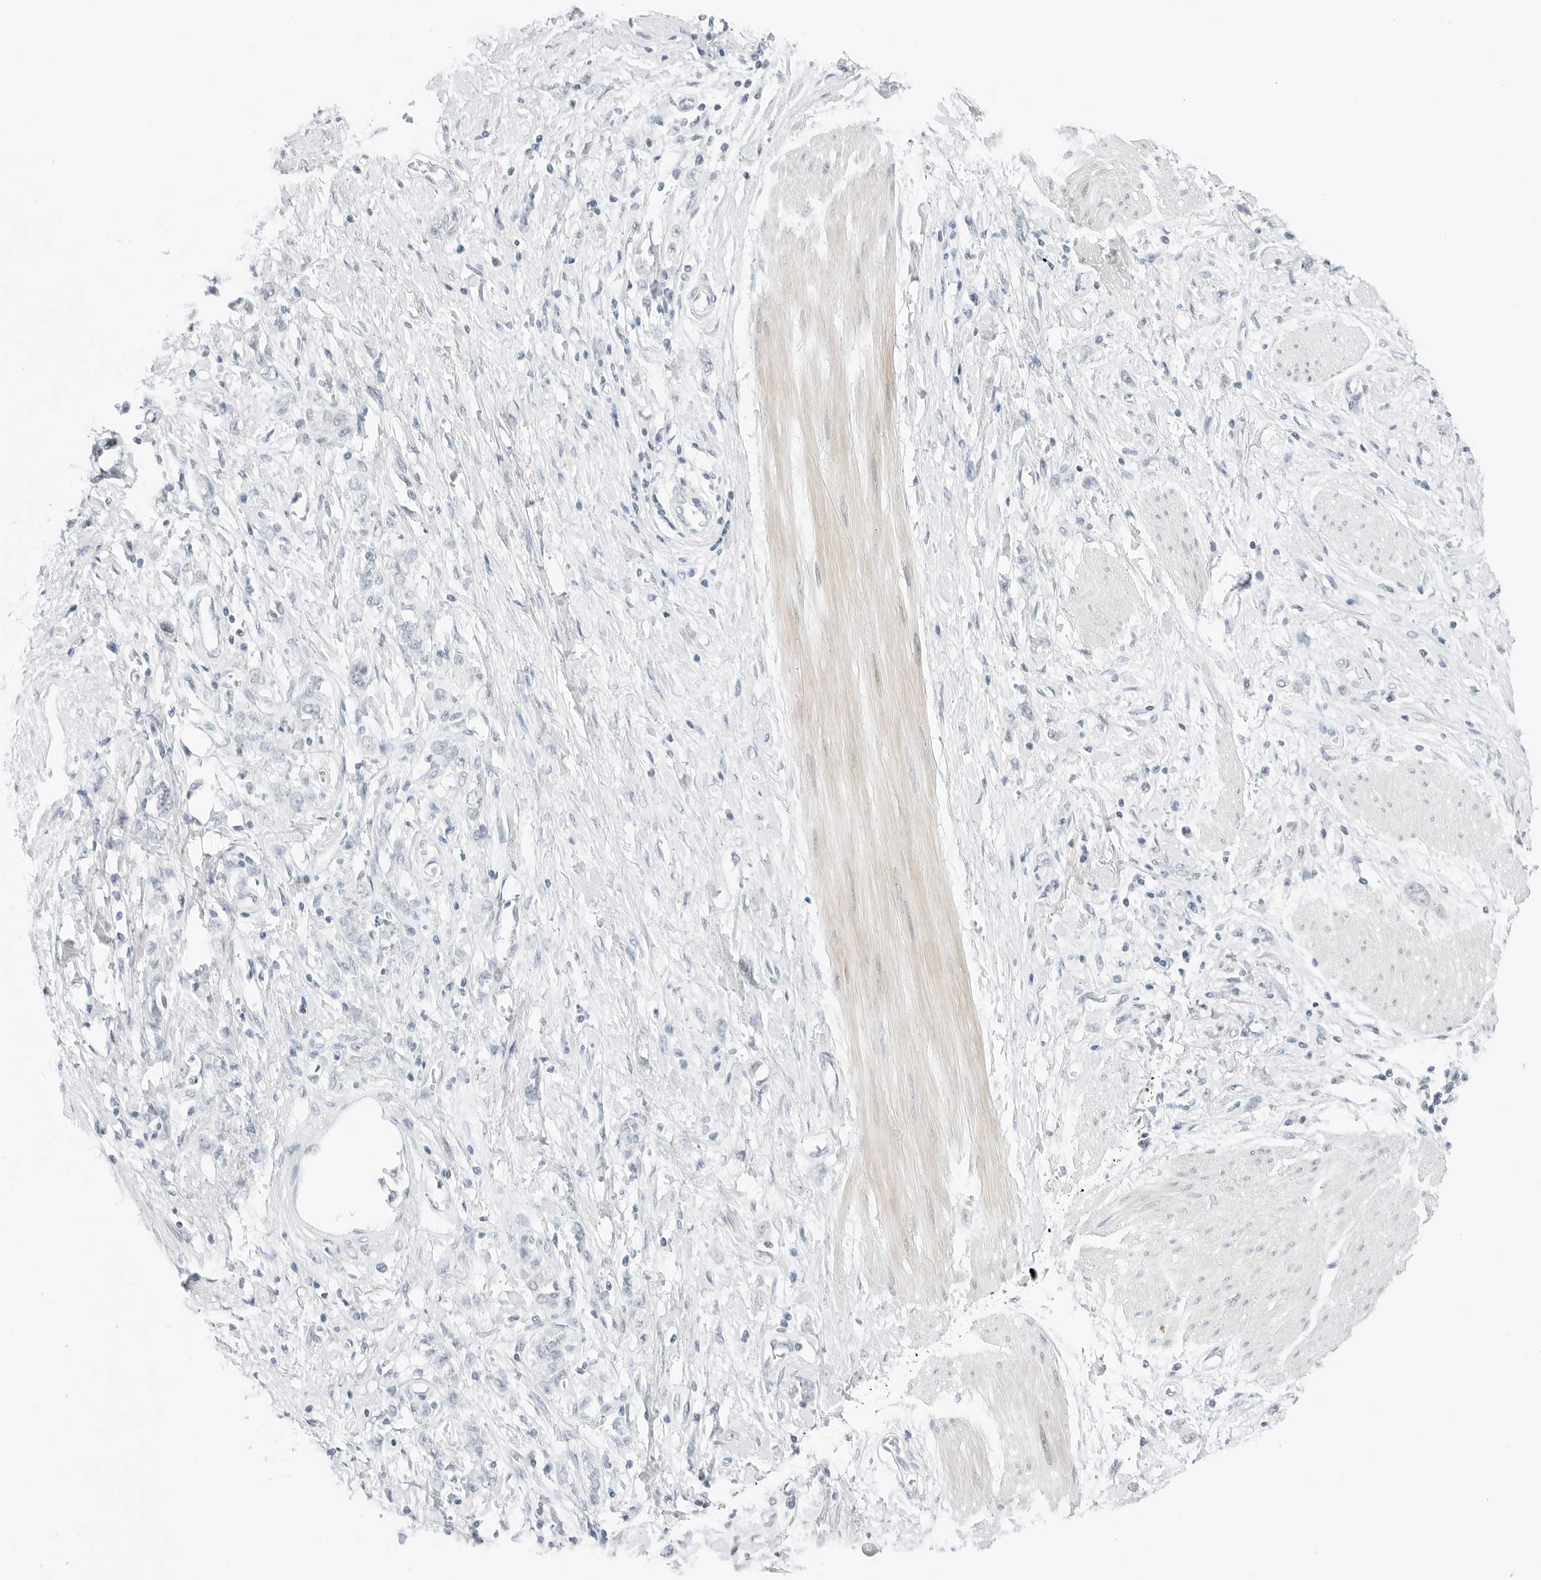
{"staining": {"intensity": "negative", "quantity": "none", "location": "none"}, "tissue": "stomach cancer", "cell_type": "Tumor cells", "image_type": "cancer", "snomed": [{"axis": "morphology", "description": "Adenocarcinoma, NOS"}, {"axis": "topography", "description": "Stomach"}], "caption": "Immunohistochemistry (IHC) histopathology image of neoplastic tissue: stomach cancer (adenocarcinoma) stained with DAB exhibits no significant protein positivity in tumor cells. (DAB immunohistochemistry, high magnification).", "gene": "CCSAP", "patient": {"sex": "female", "age": 76}}